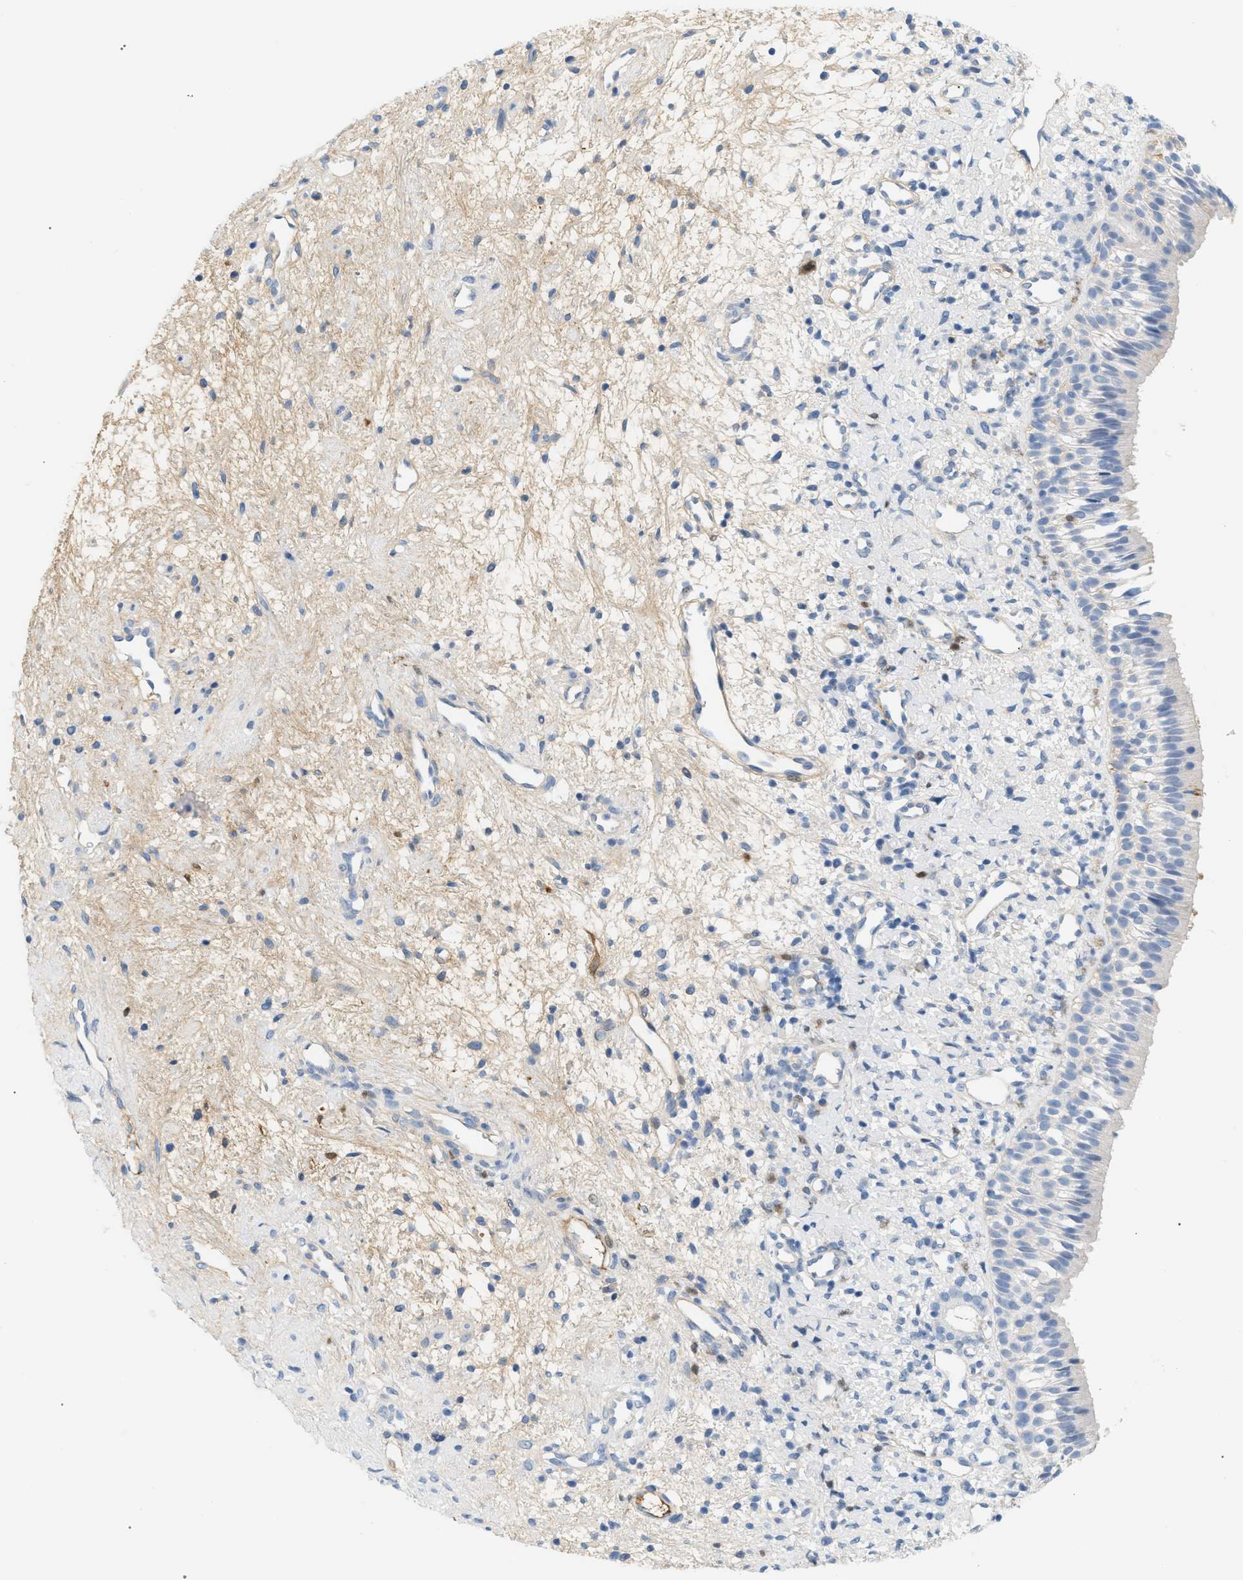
{"staining": {"intensity": "negative", "quantity": "none", "location": "none"}, "tissue": "nasopharynx", "cell_type": "Respiratory epithelial cells", "image_type": "normal", "snomed": [{"axis": "morphology", "description": "Normal tissue, NOS"}, {"axis": "morphology", "description": "Inflammation, NOS"}, {"axis": "topography", "description": "Nasopharynx"}], "caption": "Respiratory epithelial cells show no significant protein positivity in benign nasopharynx. Nuclei are stained in blue.", "gene": "CFH", "patient": {"sex": "female", "age": 55}}